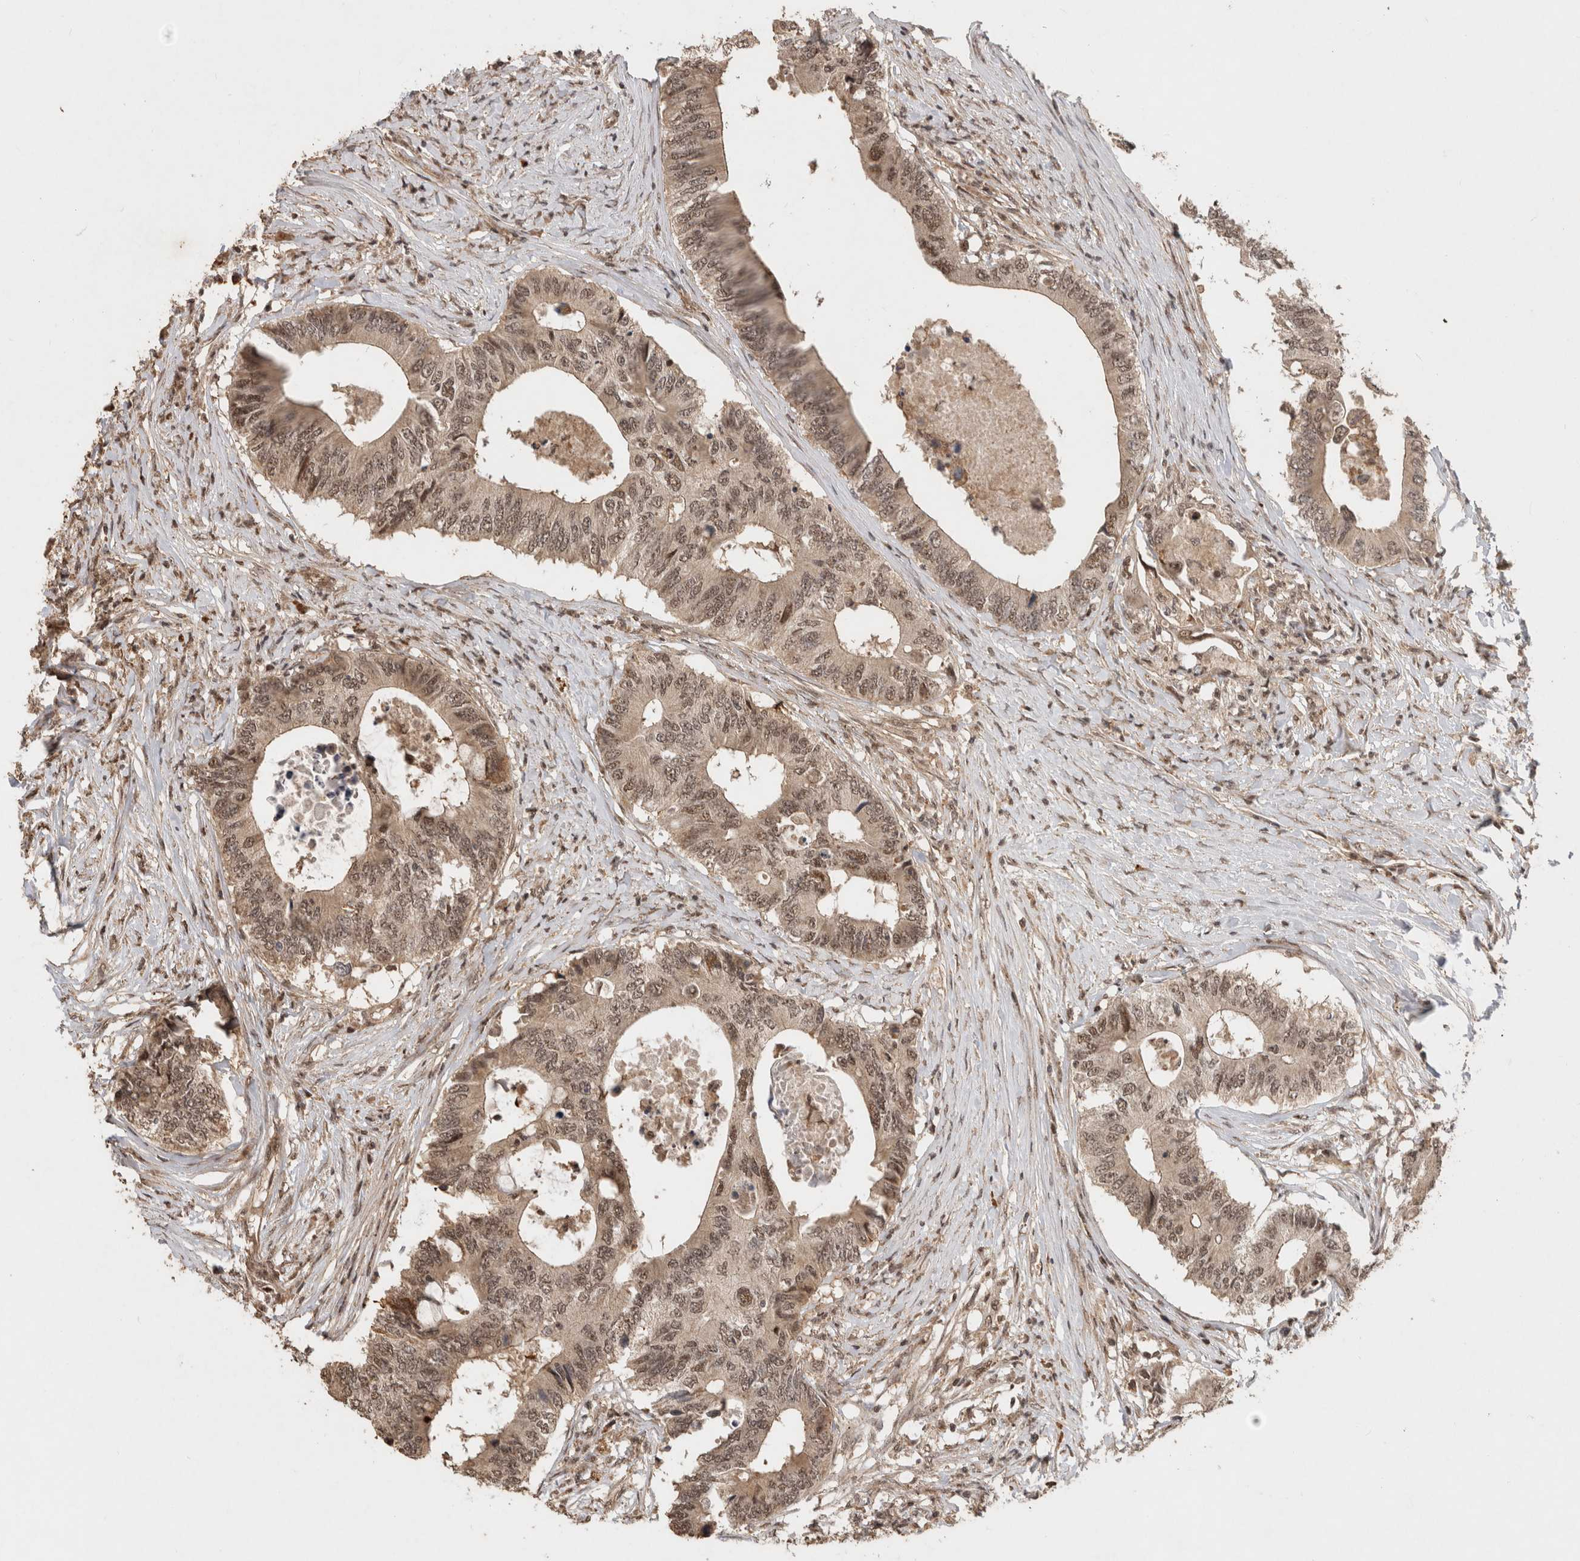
{"staining": {"intensity": "moderate", "quantity": ">75%", "location": "cytoplasmic/membranous,nuclear"}, "tissue": "colorectal cancer", "cell_type": "Tumor cells", "image_type": "cancer", "snomed": [{"axis": "morphology", "description": "Adenocarcinoma, NOS"}, {"axis": "topography", "description": "Colon"}], "caption": "A histopathology image of colorectal cancer stained for a protein shows moderate cytoplasmic/membranous and nuclear brown staining in tumor cells.", "gene": "KEAP1", "patient": {"sex": "male", "age": 71}}